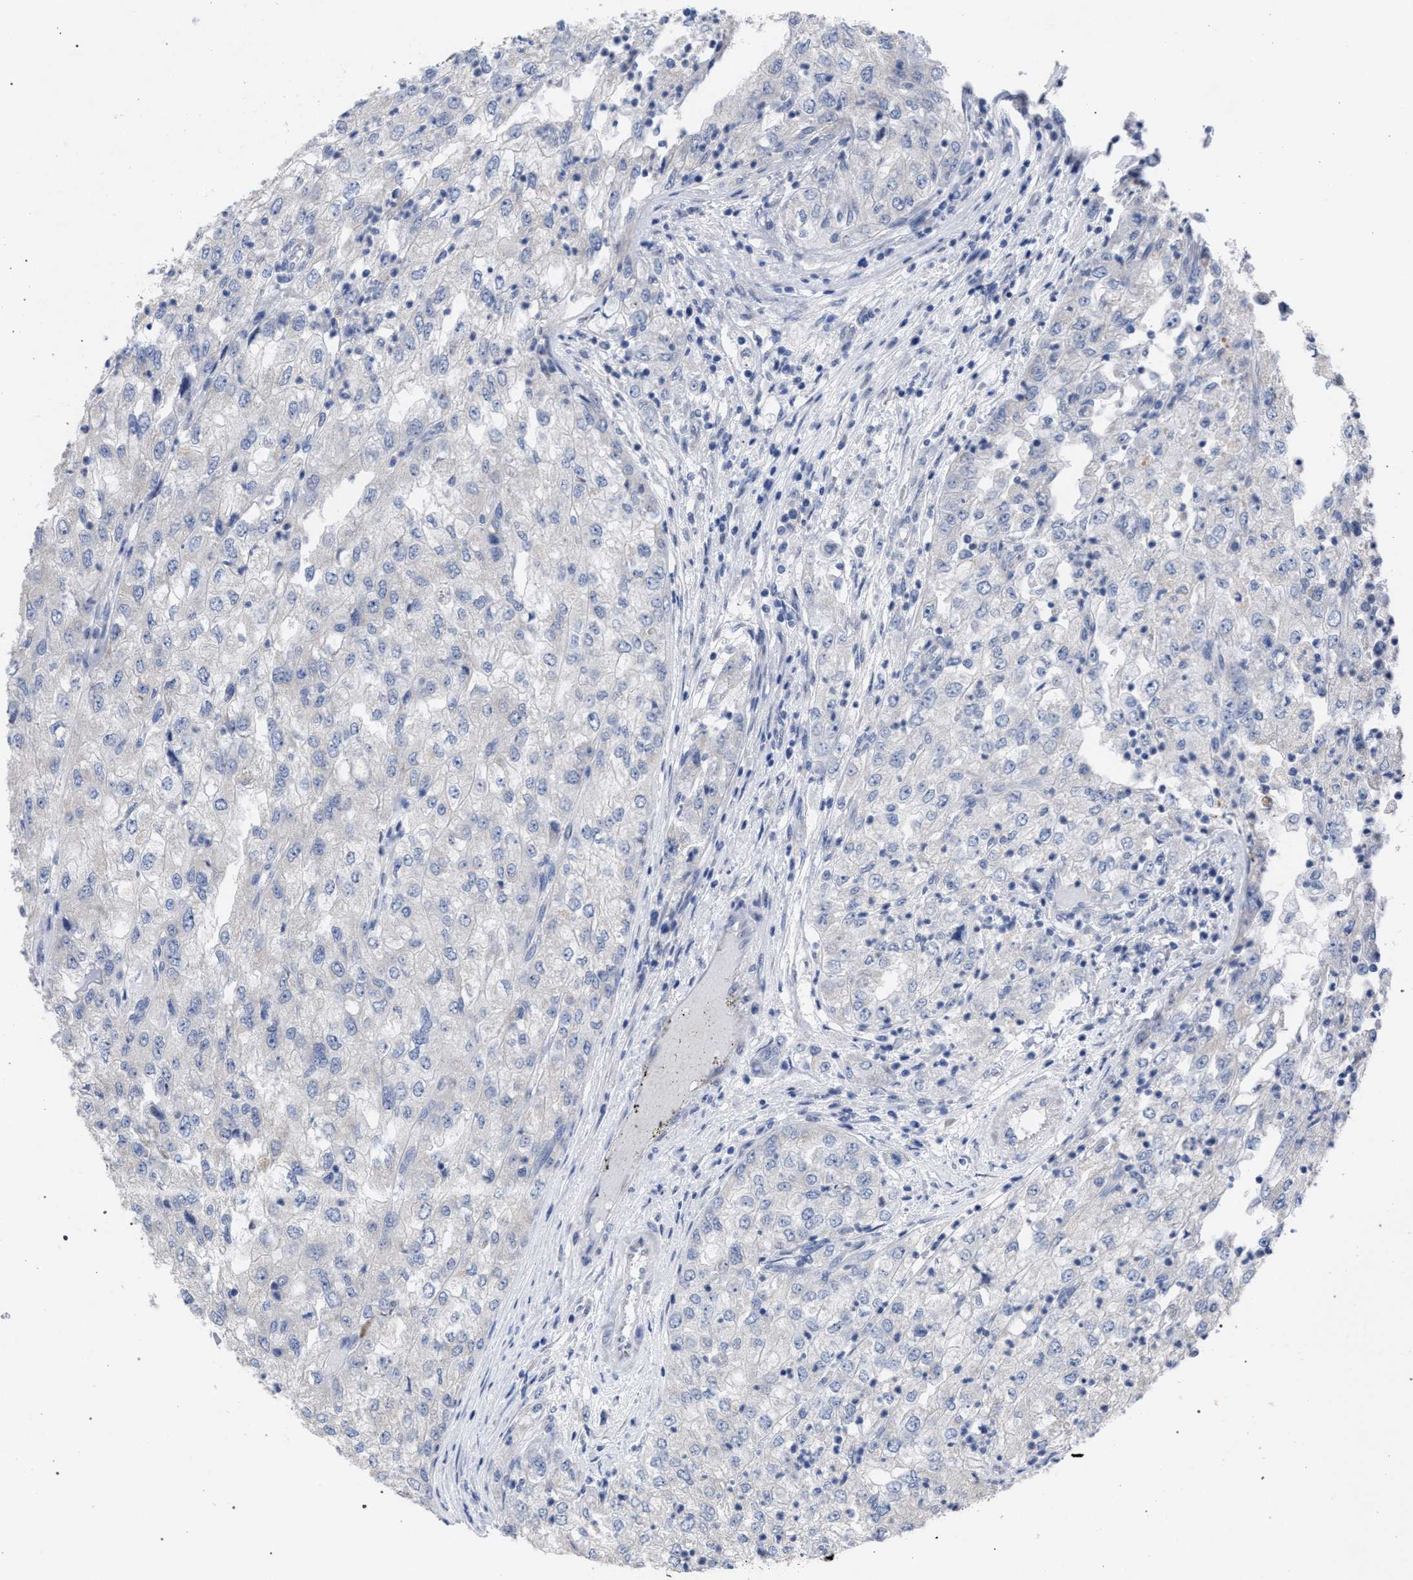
{"staining": {"intensity": "negative", "quantity": "none", "location": "none"}, "tissue": "renal cancer", "cell_type": "Tumor cells", "image_type": "cancer", "snomed": [{"axis": "morphology", "description": "Adenocarcinoma, NOS"}, {"axis": "topography", "description": "Kidney"}], "caption": "Tumor cells show no significant expression in adenocarcinoma (renal). Brightfield microscopy of IHC stained with DAB (brown) and hematoxylin (blue), captured at high magnification.", "gene": "GOLGA2", "patient": {"sex": "female", "age": 54}}